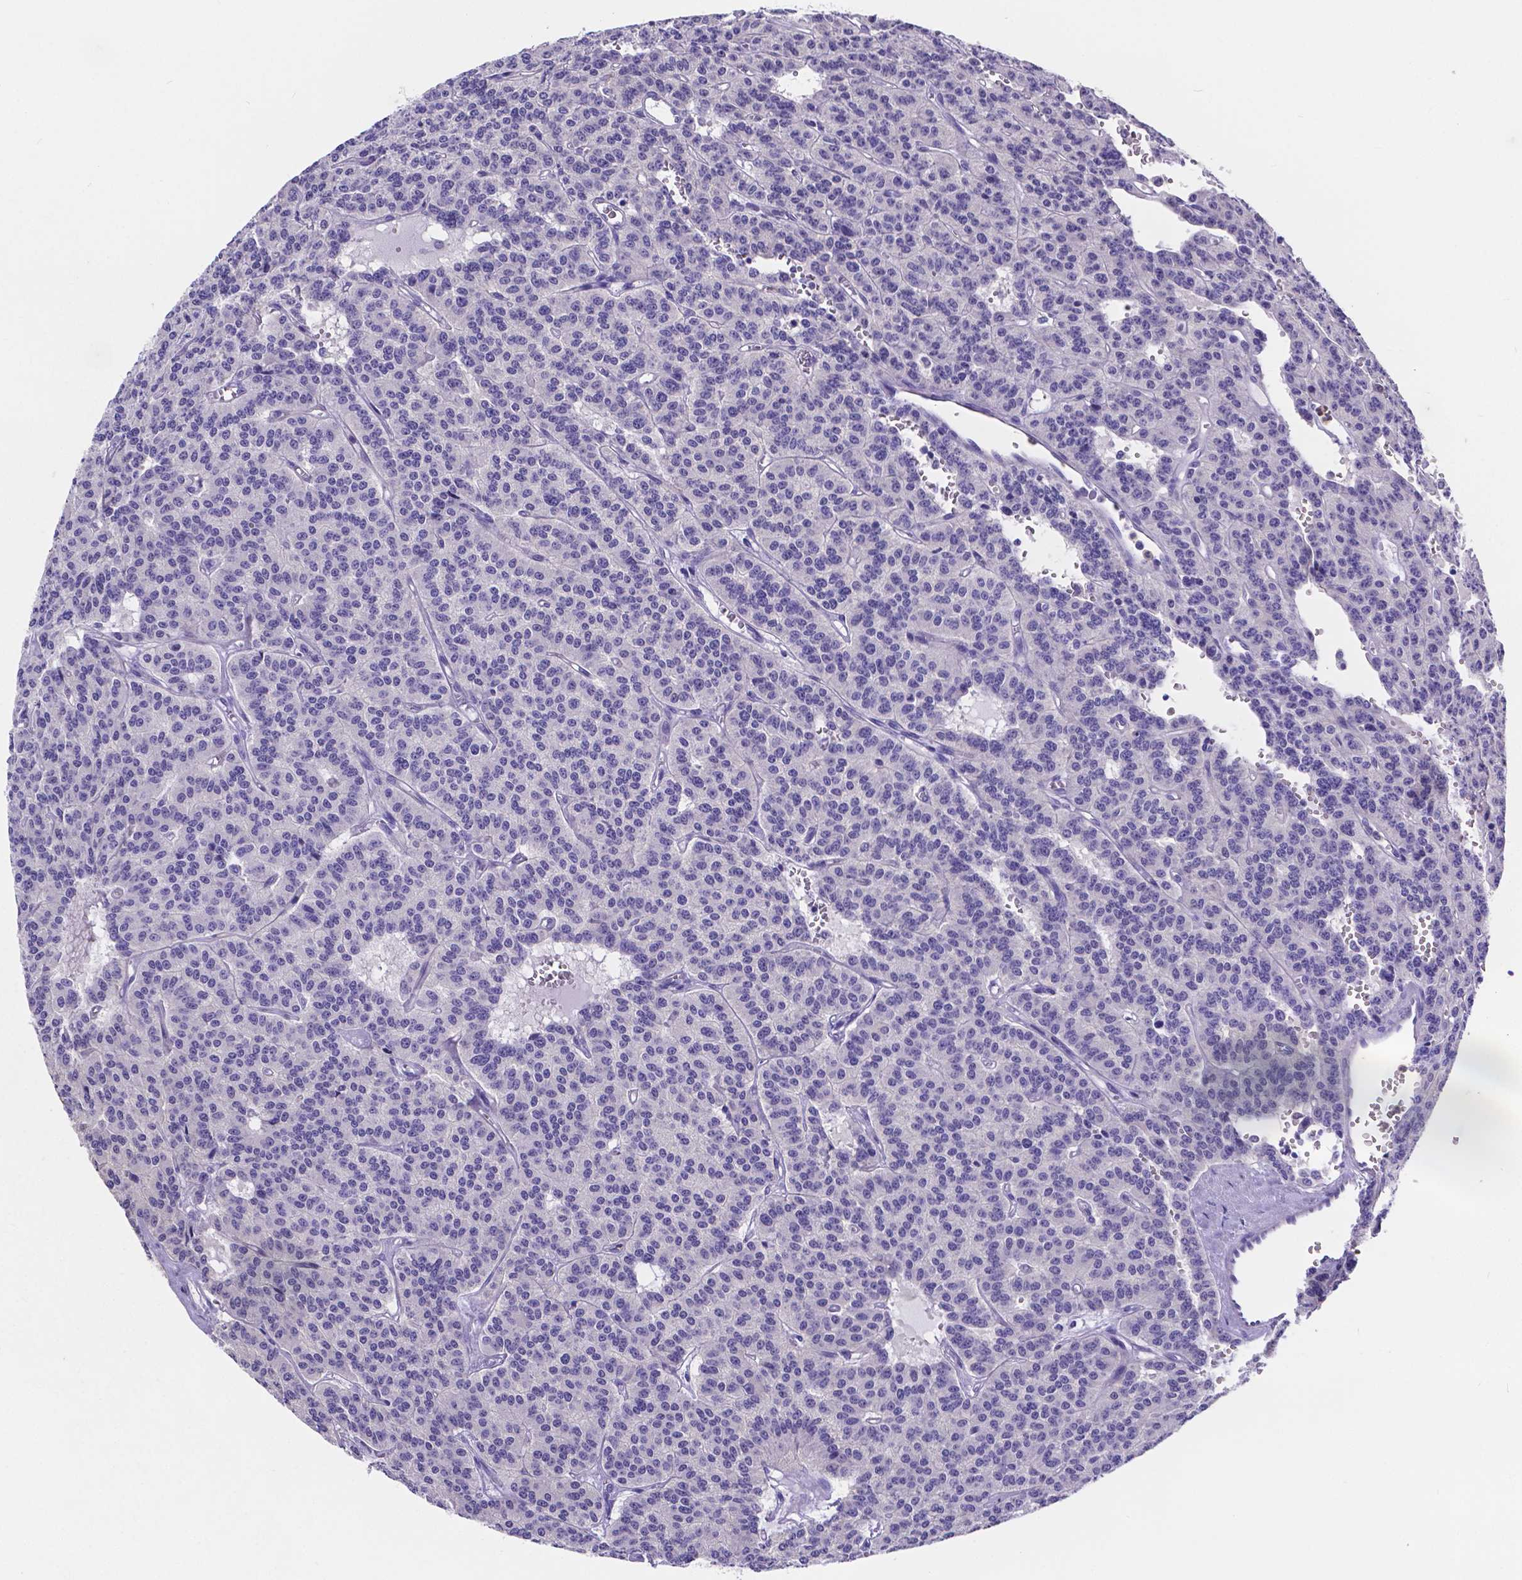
{"staining": {"intensity": "negative", "quantity": "none", "location": "none"}, "tissue": "carcinoid", "cell_type": "Tumor cells", "image_type": "cancer", "snomed": [{"axis": "morphology", "description": "Carcinoid, malignant, NOS"}, {"axis": "topography", "description": "Lung"}], "caption": "IHC photomicrograph of neoplastic tissue: human carcinoid (malignant) stained with DAB (3,3'-diaminobenzidine) shows no significant protein staining in tumor cells.", "gene": "ATP6V1D", "patient": {"sex": "female", "age": 71}}